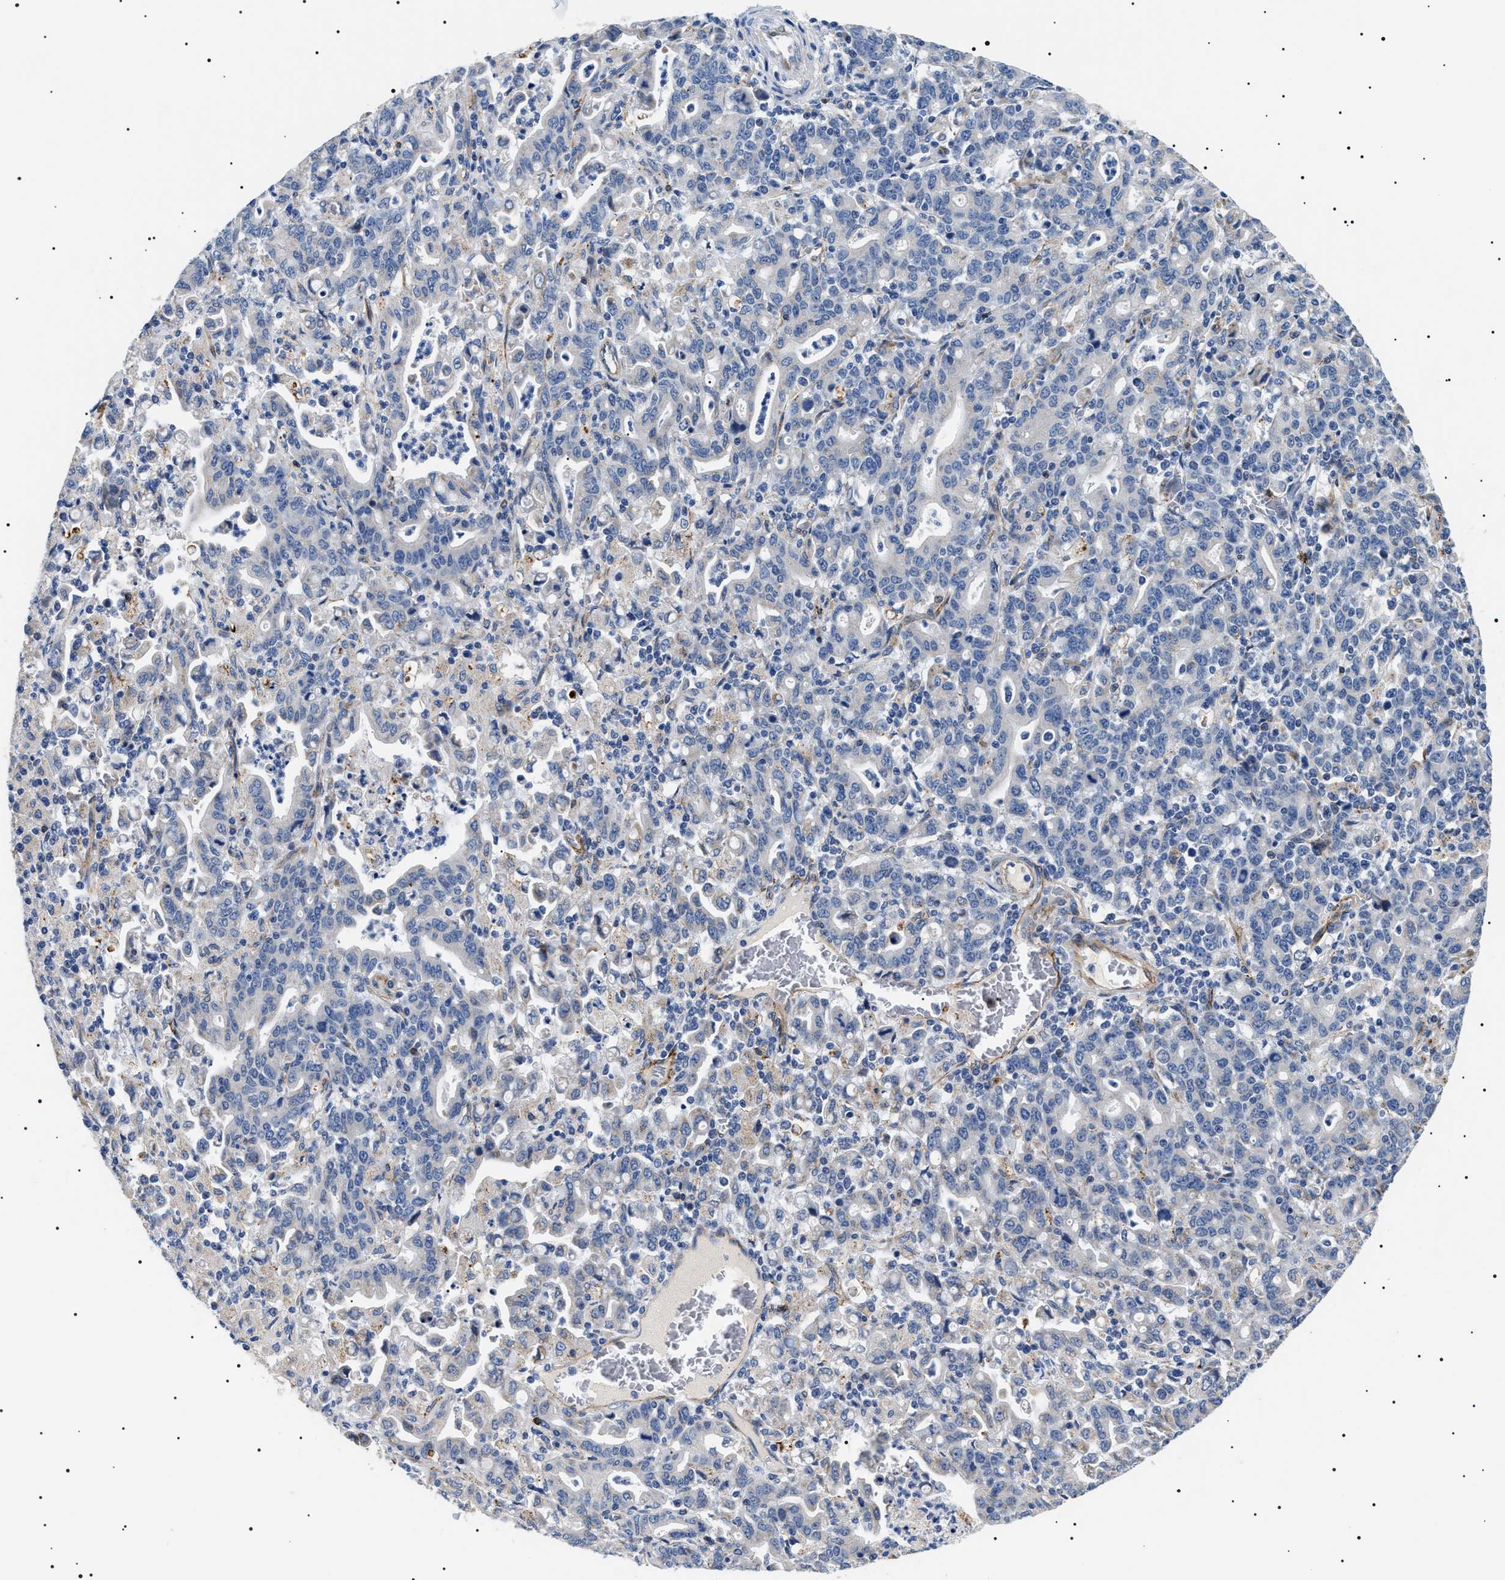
{"staining": {"intensity": "negative", "quantity": "none", "location": "none"}, "tissue": "stomach cancer", "cell_type": "Tumor cells", "image_type": "cancer", "snomed": [{"axis": "morphology", "description": "Adenocarcinoma, NOS"}, {"axis": "topography", "description": "Stomach, upper"}], "caption": "A high-resolution micrograph shows immunohistochemistry staining of stomach cancer, which displays no significant positivity in tumor cells.", "gene": "TMEM222", "patient": {"sex": "male", "age": 69}}